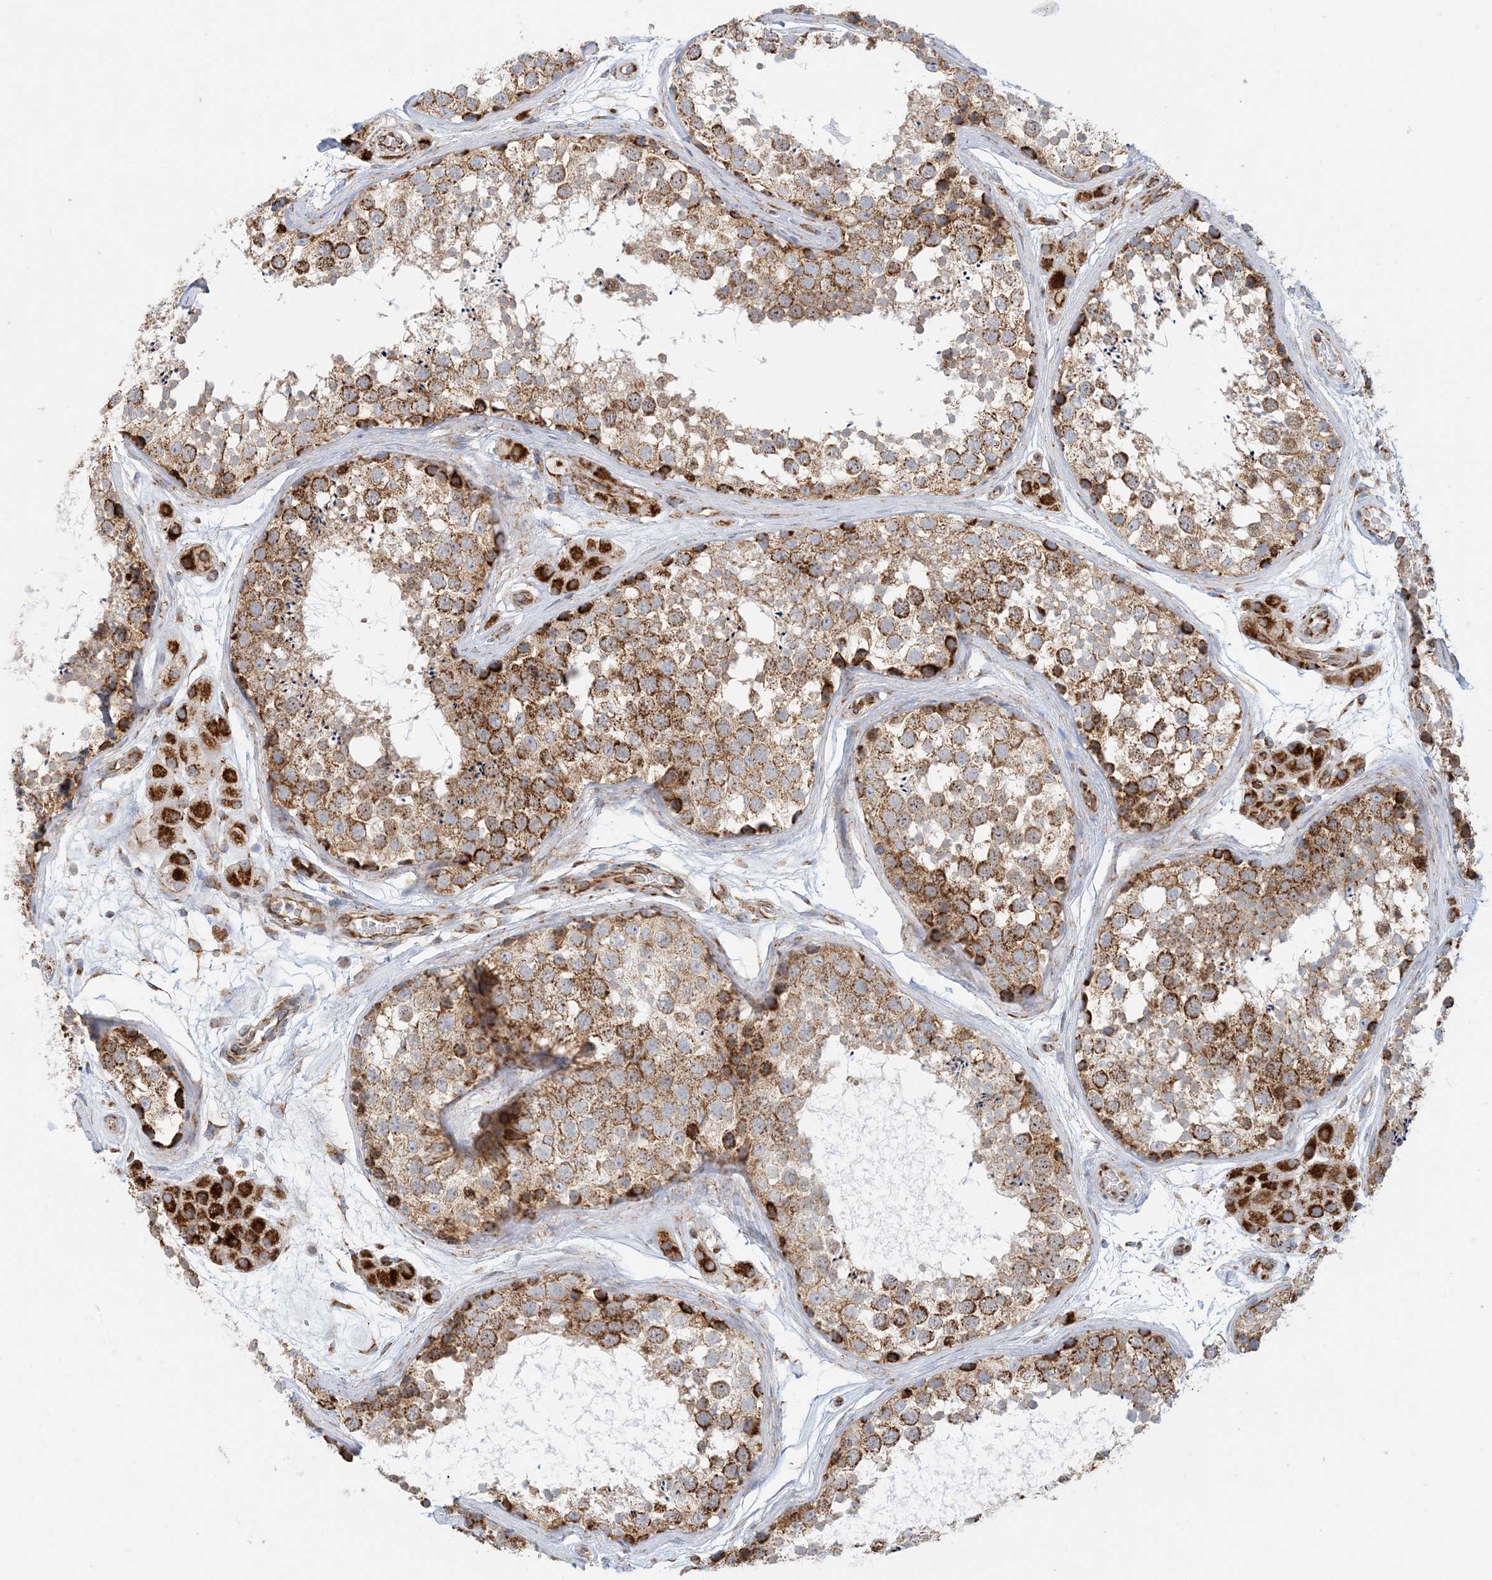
{"staining": {"intensity": "moderate", "quantity": ">75%", "location": "cytoplasmic/membranous"}, "tissue": "testis", "cell_type": "Cells in seminiferous ducts", "image_type": "normal", "snomed": [{"axis": "morphology", "description": "Normal tissue, NOS"}, {"axis": "topography", "description": "Testis"}], "caption": "Immunohistochemical staining of unremarkable human testis demonstrates medium levels of moderate cytoplasmic/membranous staining in about >75% of cells in seminiferous ducts. The staining was performed using DAB, with brown indicating positive protein expression. Nuclei are stained blue with hematoxylin.", "gene": "COA3", "patient": {"sex": "male", "age": 56}}